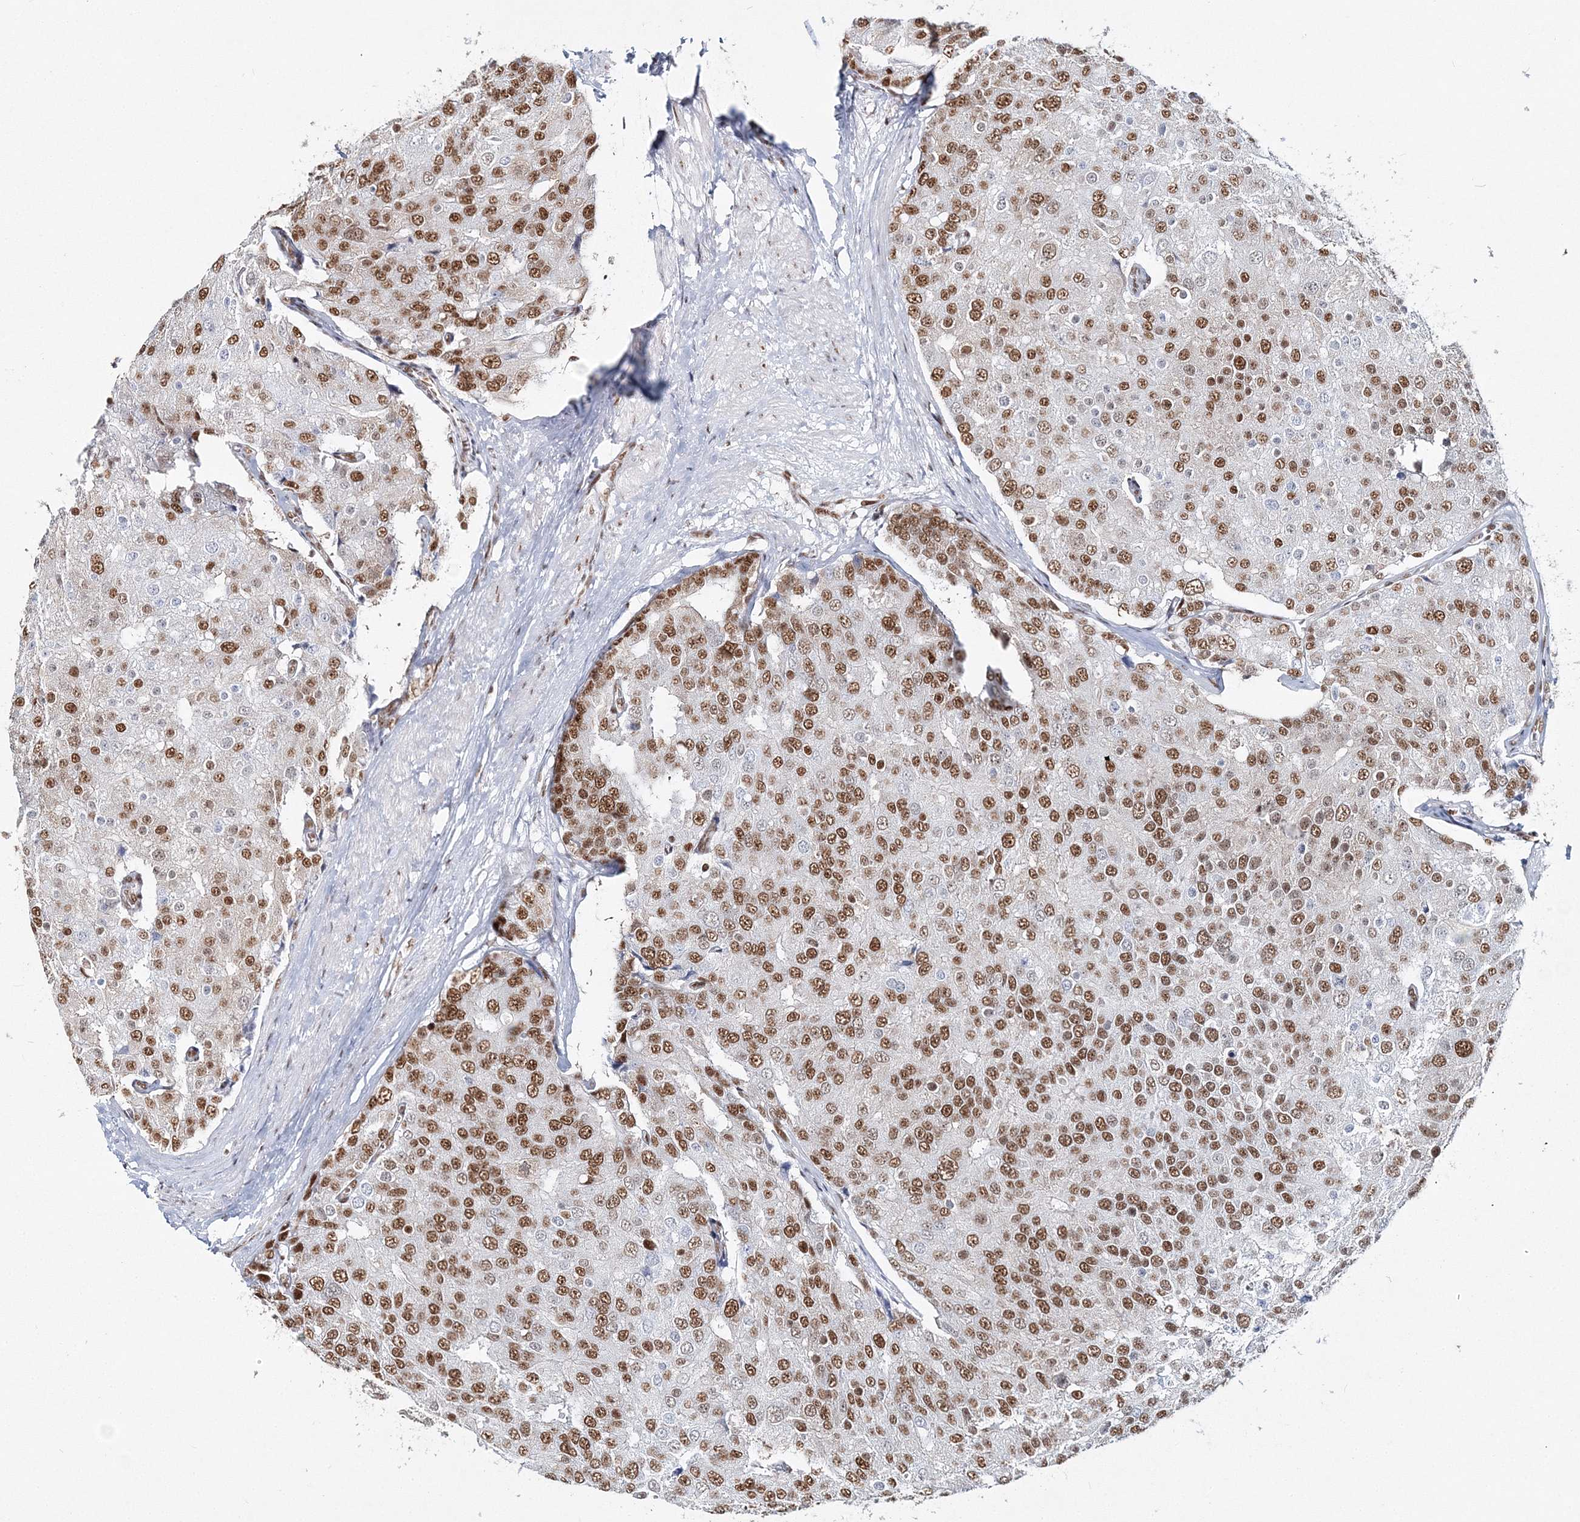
{"staining": {"intensity": "moderate", "quantity": ">75%", "location": "nuclear"}, "tissue": "prostate cancer", "cell_type": "Tumor cells", "image_type": "cancer", "snomed": [{"axis": "morphology", "description": "Adenocarcinoma, High grade"}, {"axis": "topography", "description": "Prostate"}], "caption": "About >75% of tumor cells in adenocarcinoma (high-grade) (prostate) show moderate nuclear protein staining as visualized by brown immunohistochemical staining.", "gene": "QRICH1", "patient": {"sex": "male", "age": 50}}